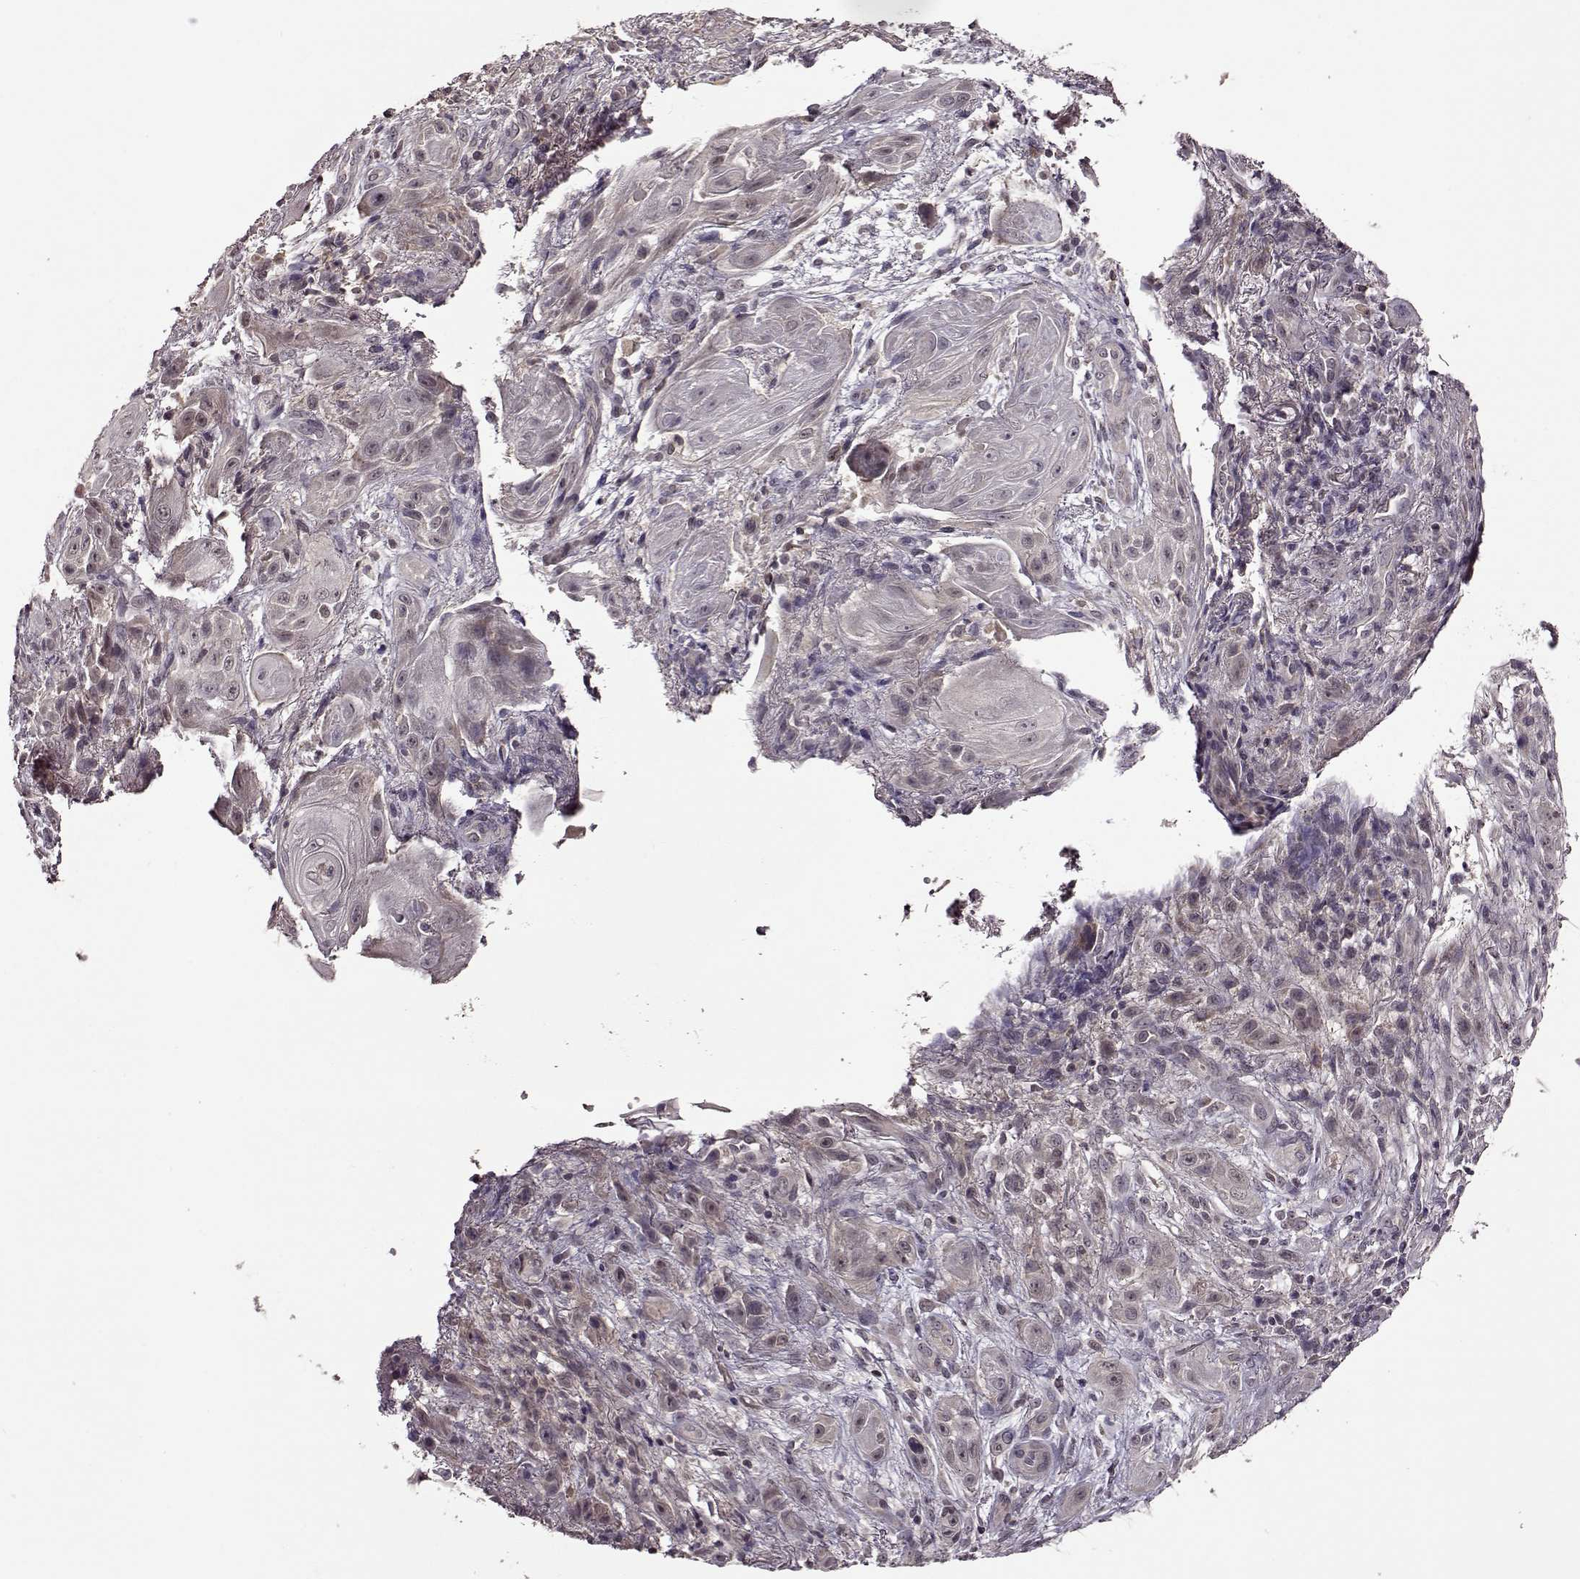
{"staining": {"intensity": "negative", "quantity": "none", "location": "none"}, "tissue": "skin cancer", "cell_type": "Tumor cells", "image_type": "cancer", "snomed": [{"axis": "morphology", "description": "Squamous cell carcinoma, NOS"}, {"axis": "topography", "description": "Skin"}], "caption": "The histopathology image displays no significant expression in tumor cells of skin squamous cell carcinoma. (DAB IHC with hematoxylin counter stain).", "gene": "MAIP1", "patient": {"sex": "male", "age": 62}}